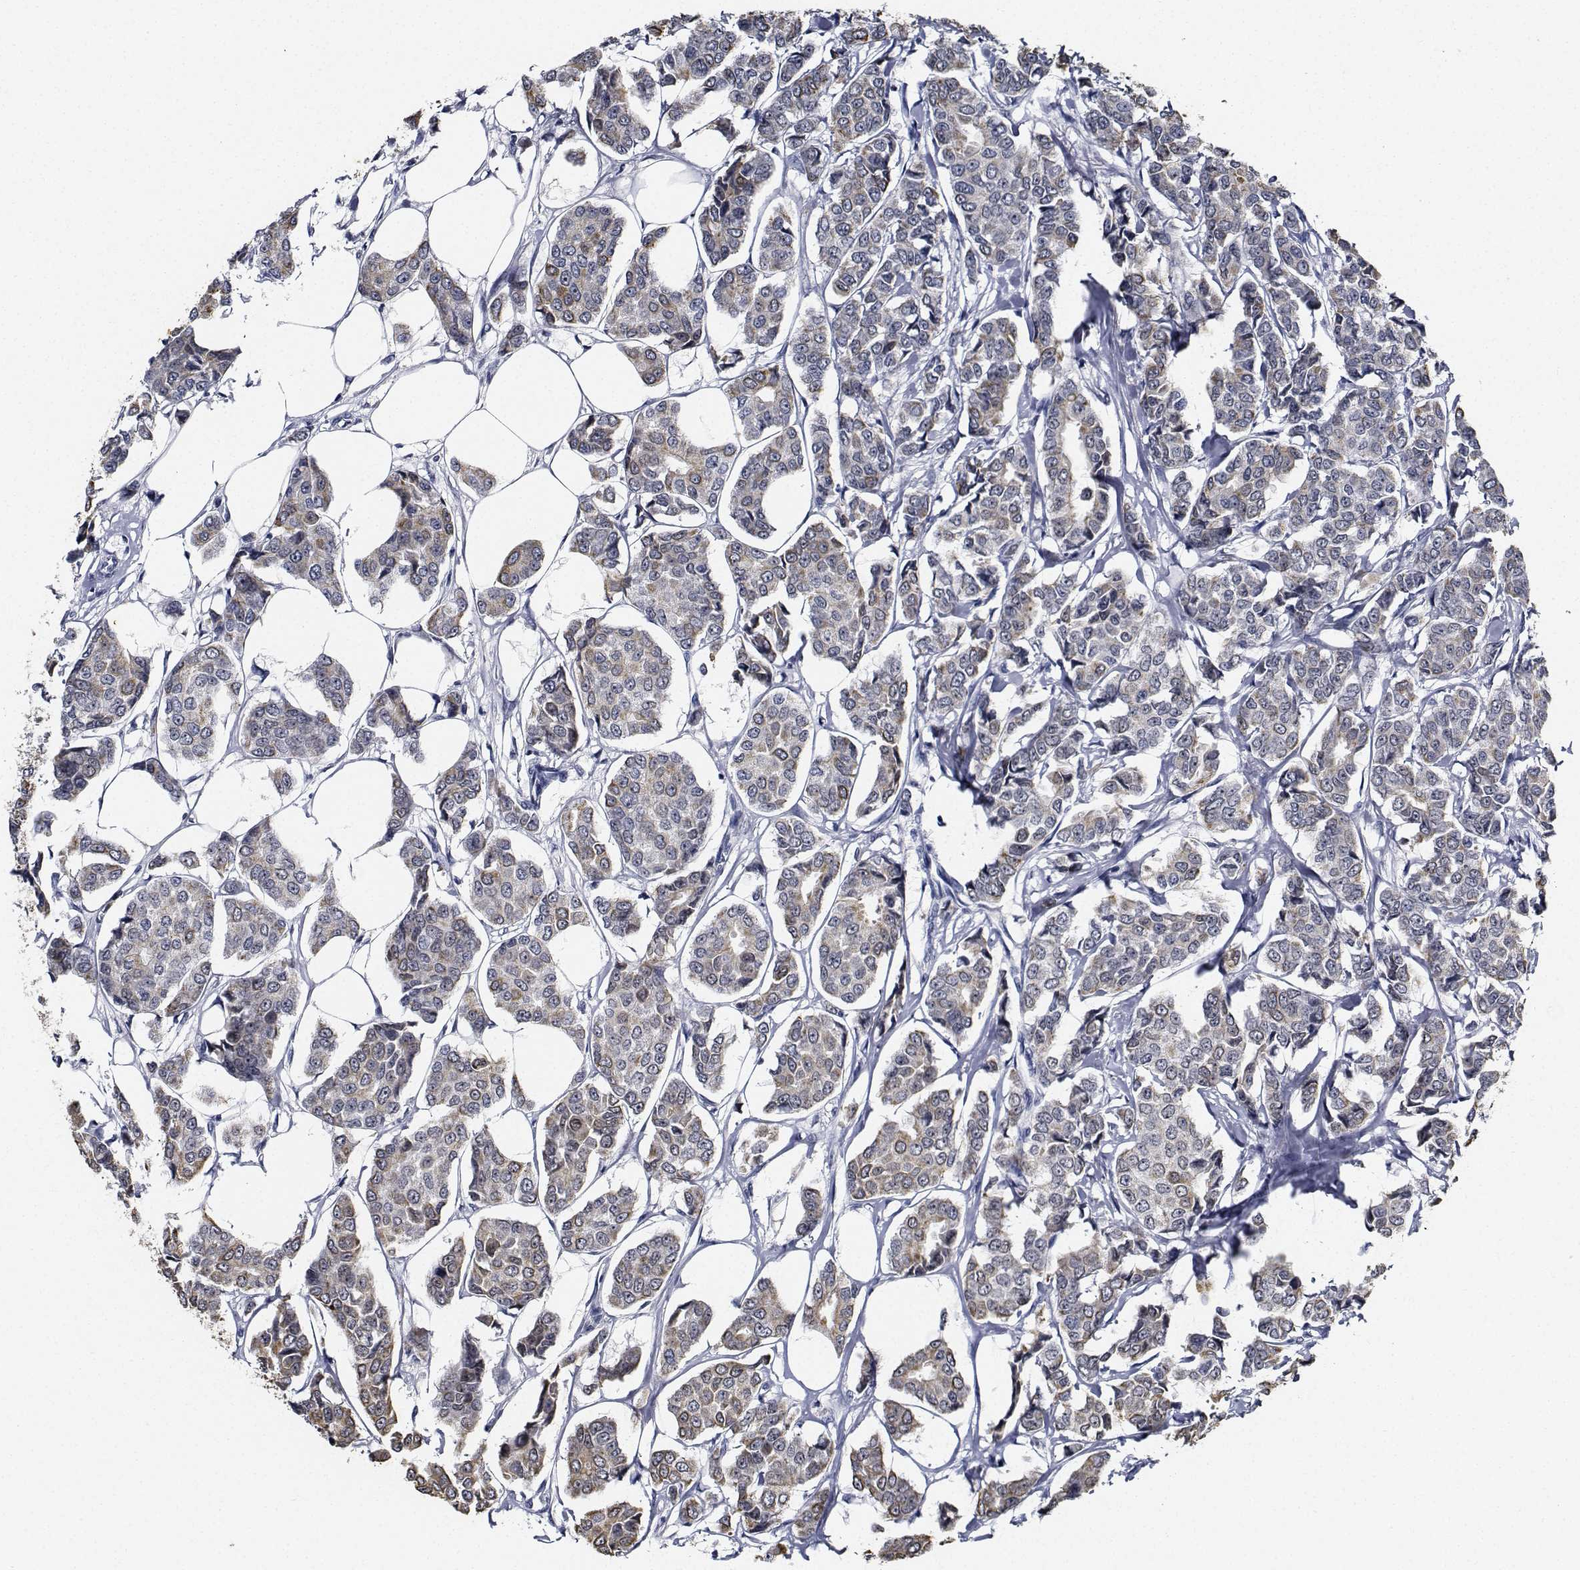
{"staining": {"intensity": "weak", "quantity": "<25%", "location": "cytoplasmic/membranous"}, "tissue": "breast cancer", "cell_type": "Tumor cells", "image_type": "cancer", "snomed": [{"axis": "morphology", "description": "Duct carcinoma"}, {"axis": "topography", "description": "Breast"}], "caption": "An immunohistochemistry photomicrograph of breast cancer is shown. There is no staining in tumor cells of breast cancer.", "gene": "NVL", "patient": {"sex": "female", "age": 94}}